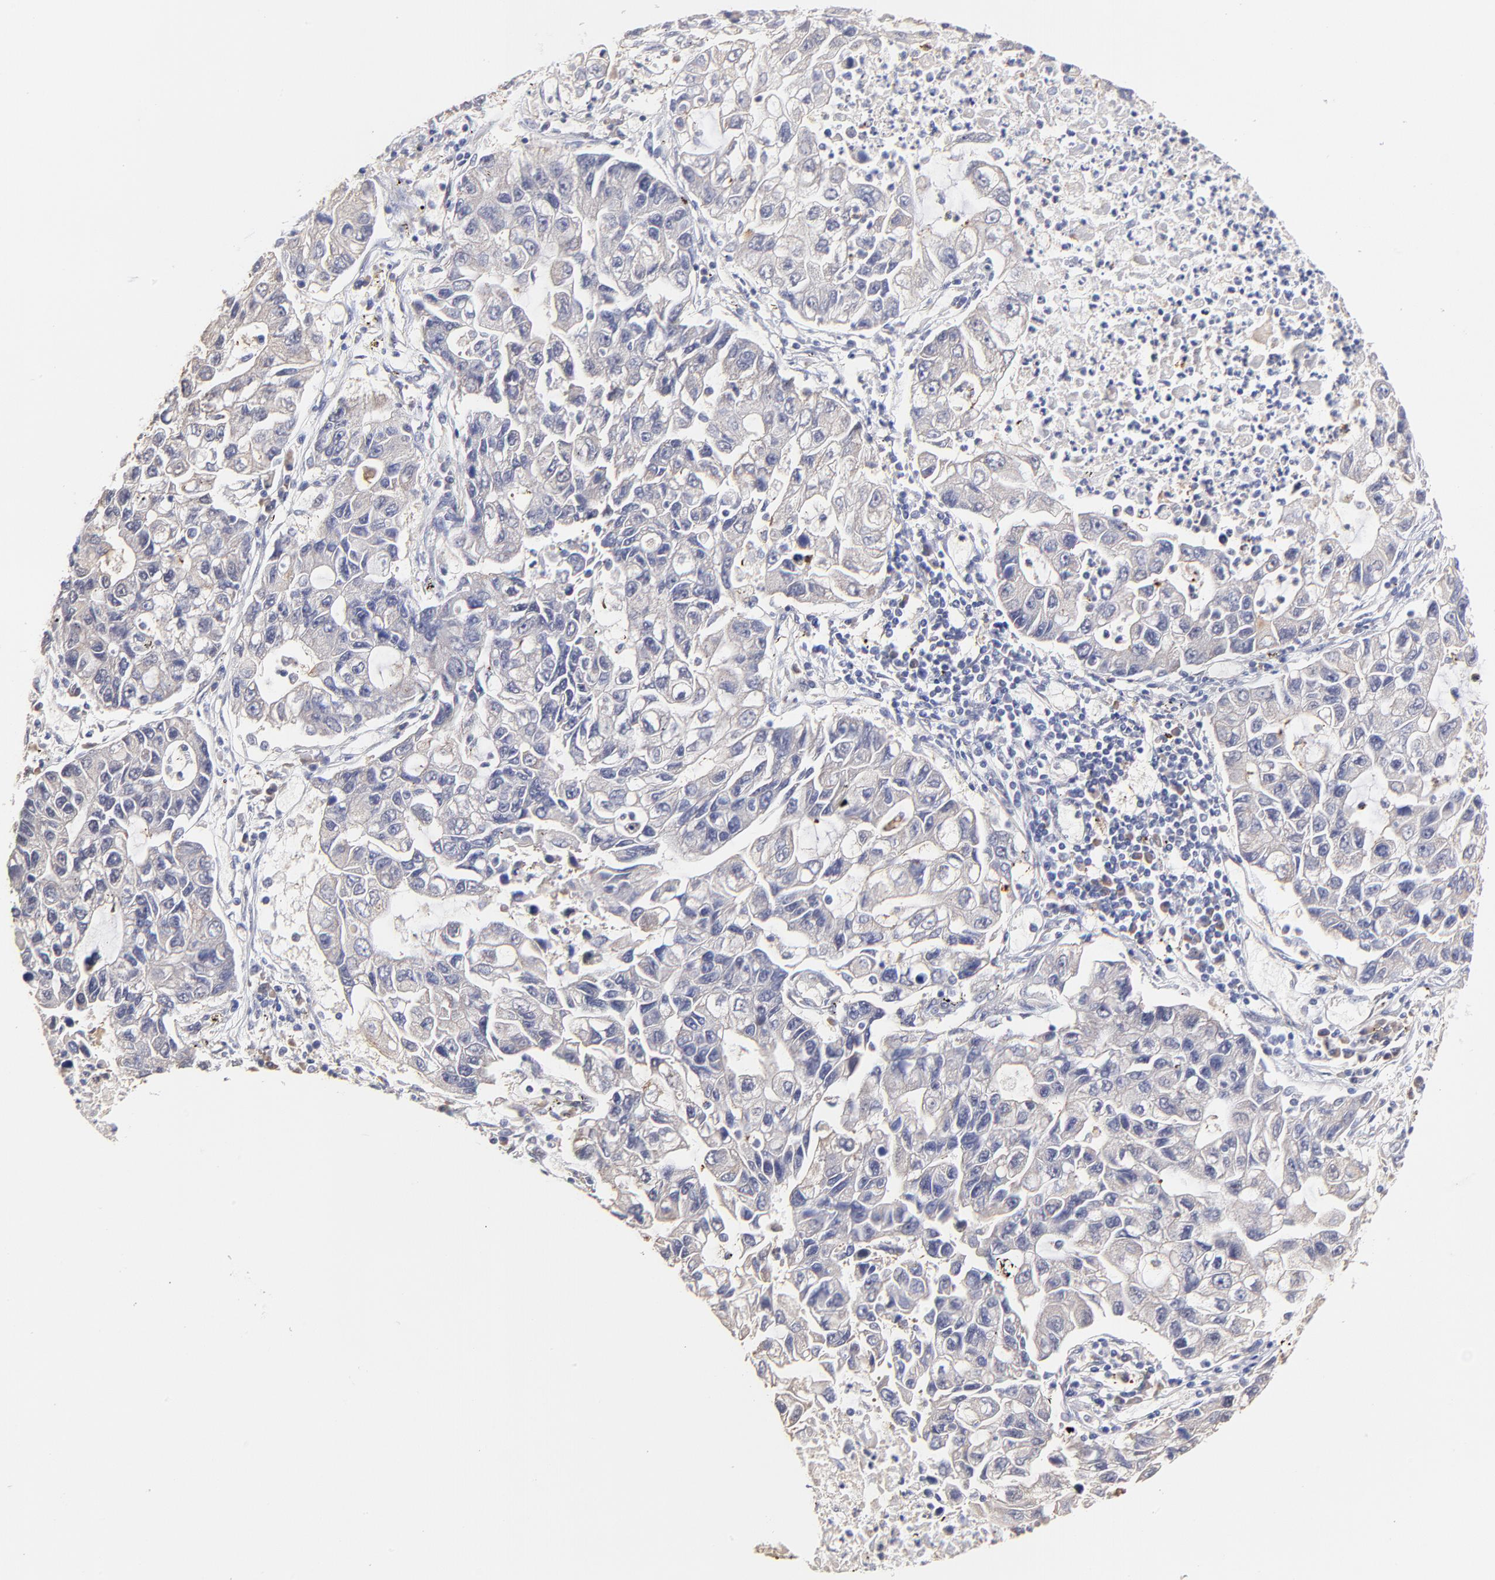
{"staining": {"intensity": "weak", "quantity": "<25%", "location": "cytoplasmic/membranous"}, "tissue": "lung cancer", "cell_type": "Tumor cells", "image_type": "cancer", "snomed": [{"axis": "morphology", "description": "Adenocarcinoma, NOS"}, {"axis": "topography", "description": "Lung"}], "caption": "IHC micrograph of lung cancer (adenocarcinoma) stained for a protein (brown), which demonstrates no expression in tumor cells. Nuclei are stained in blue.", "gene": "ZNF10", "patient": {"sex": "female", "age": 51}}